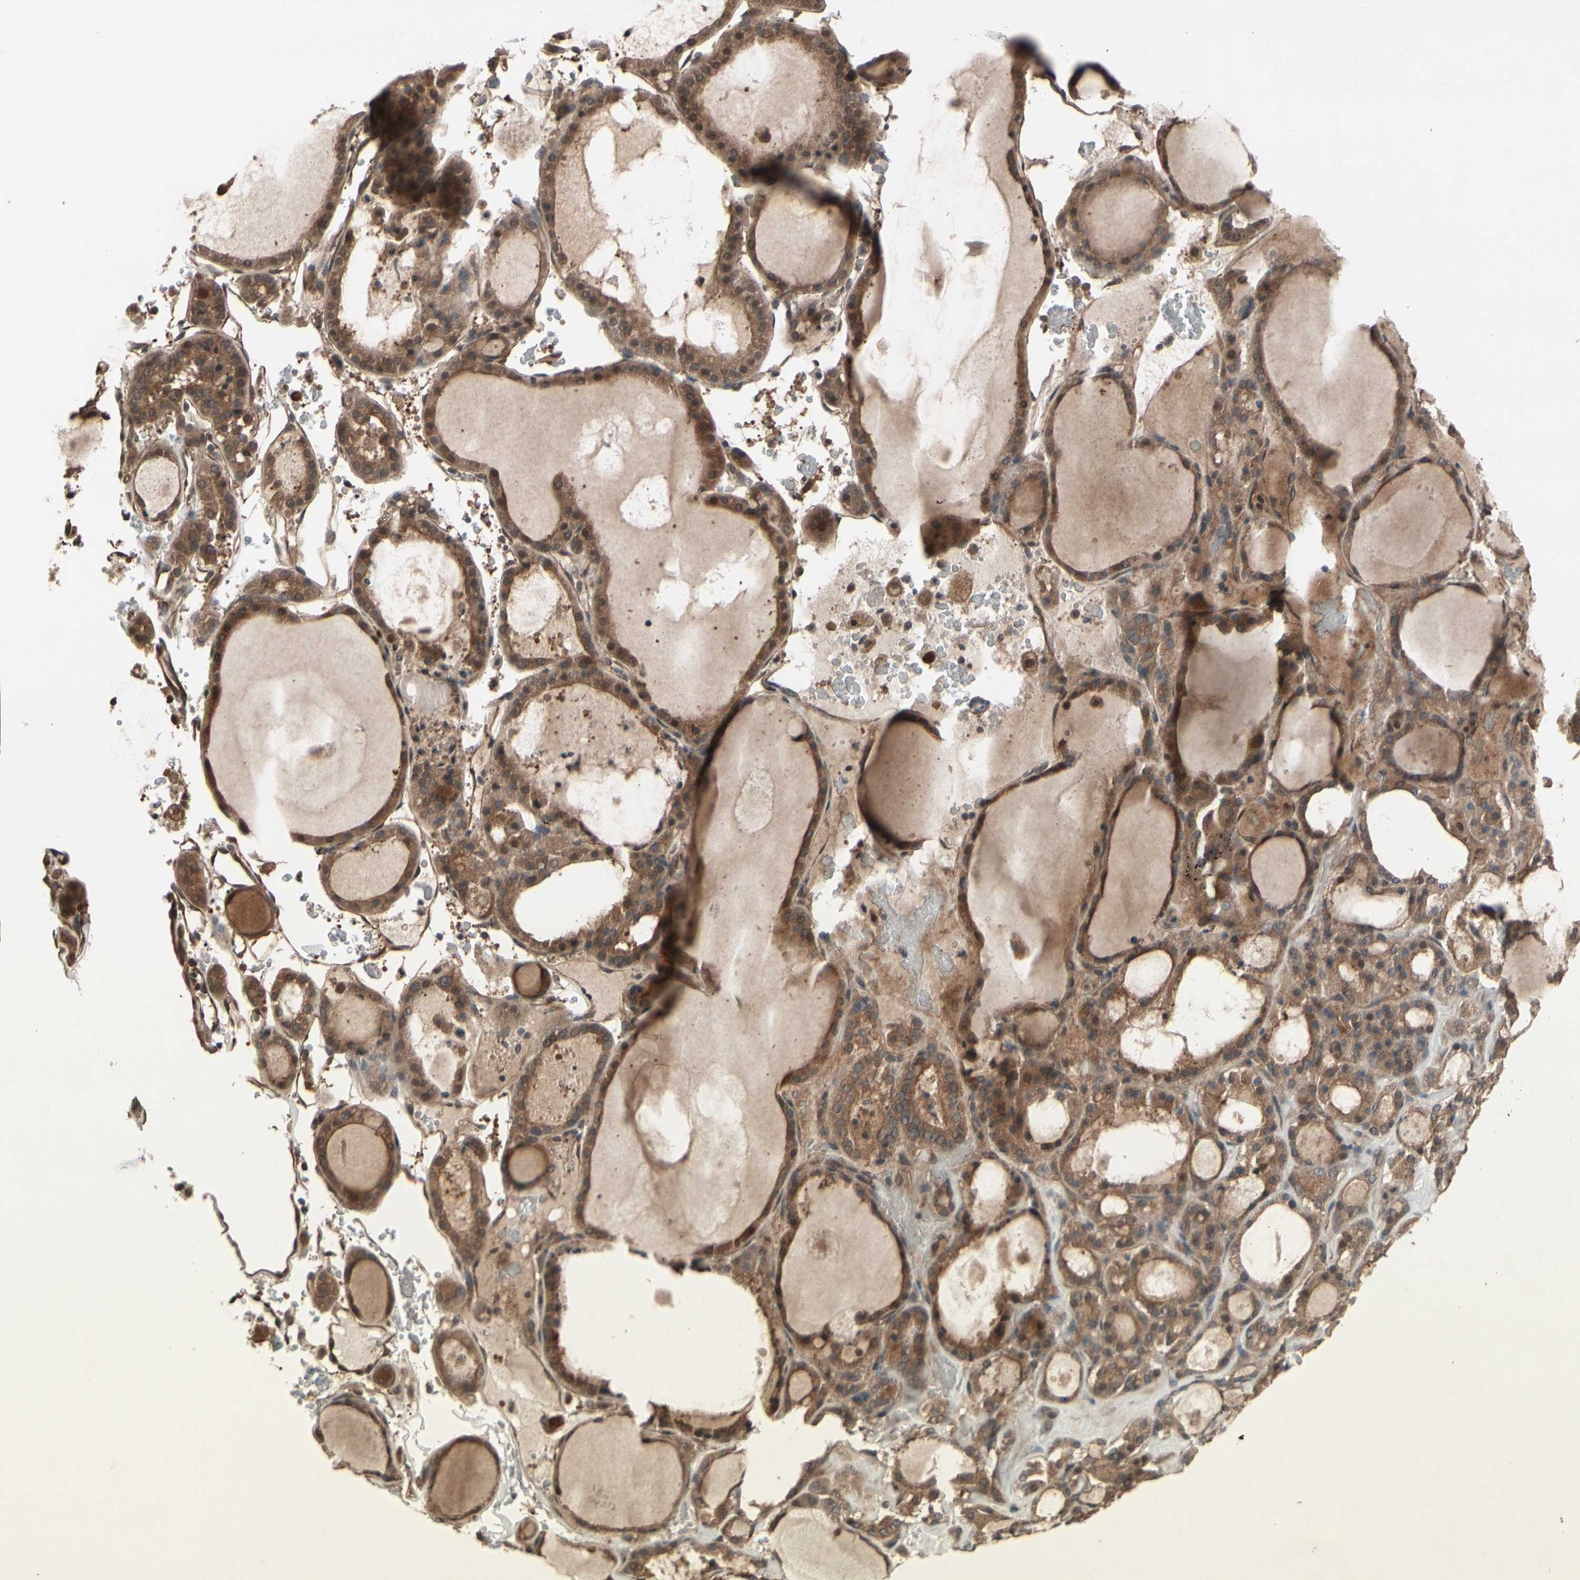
{"staining": {"intensity": "strong", "quantity": ">75%", "location": "cytoplasmic/membranous"}, "tissue": "thyroid gland", "cell_type": "Glandular cells", "image_type": "normal", "snomed": [{"axis": "morphology", "description": "Normal tissue, NOS"}, {"axis": "morphology", "description": "Carcinoma, NOS"}, {"axis": "topography", "description": "Thyroid gland"}], "caption": "Thyroid gland stained for a protein (brown) shows strong cytoplasmic/membranous positive expression in about >75% of glandular cells.", "gene": "PNPLA7", "patient": {"sex": "female", "age": 86}}